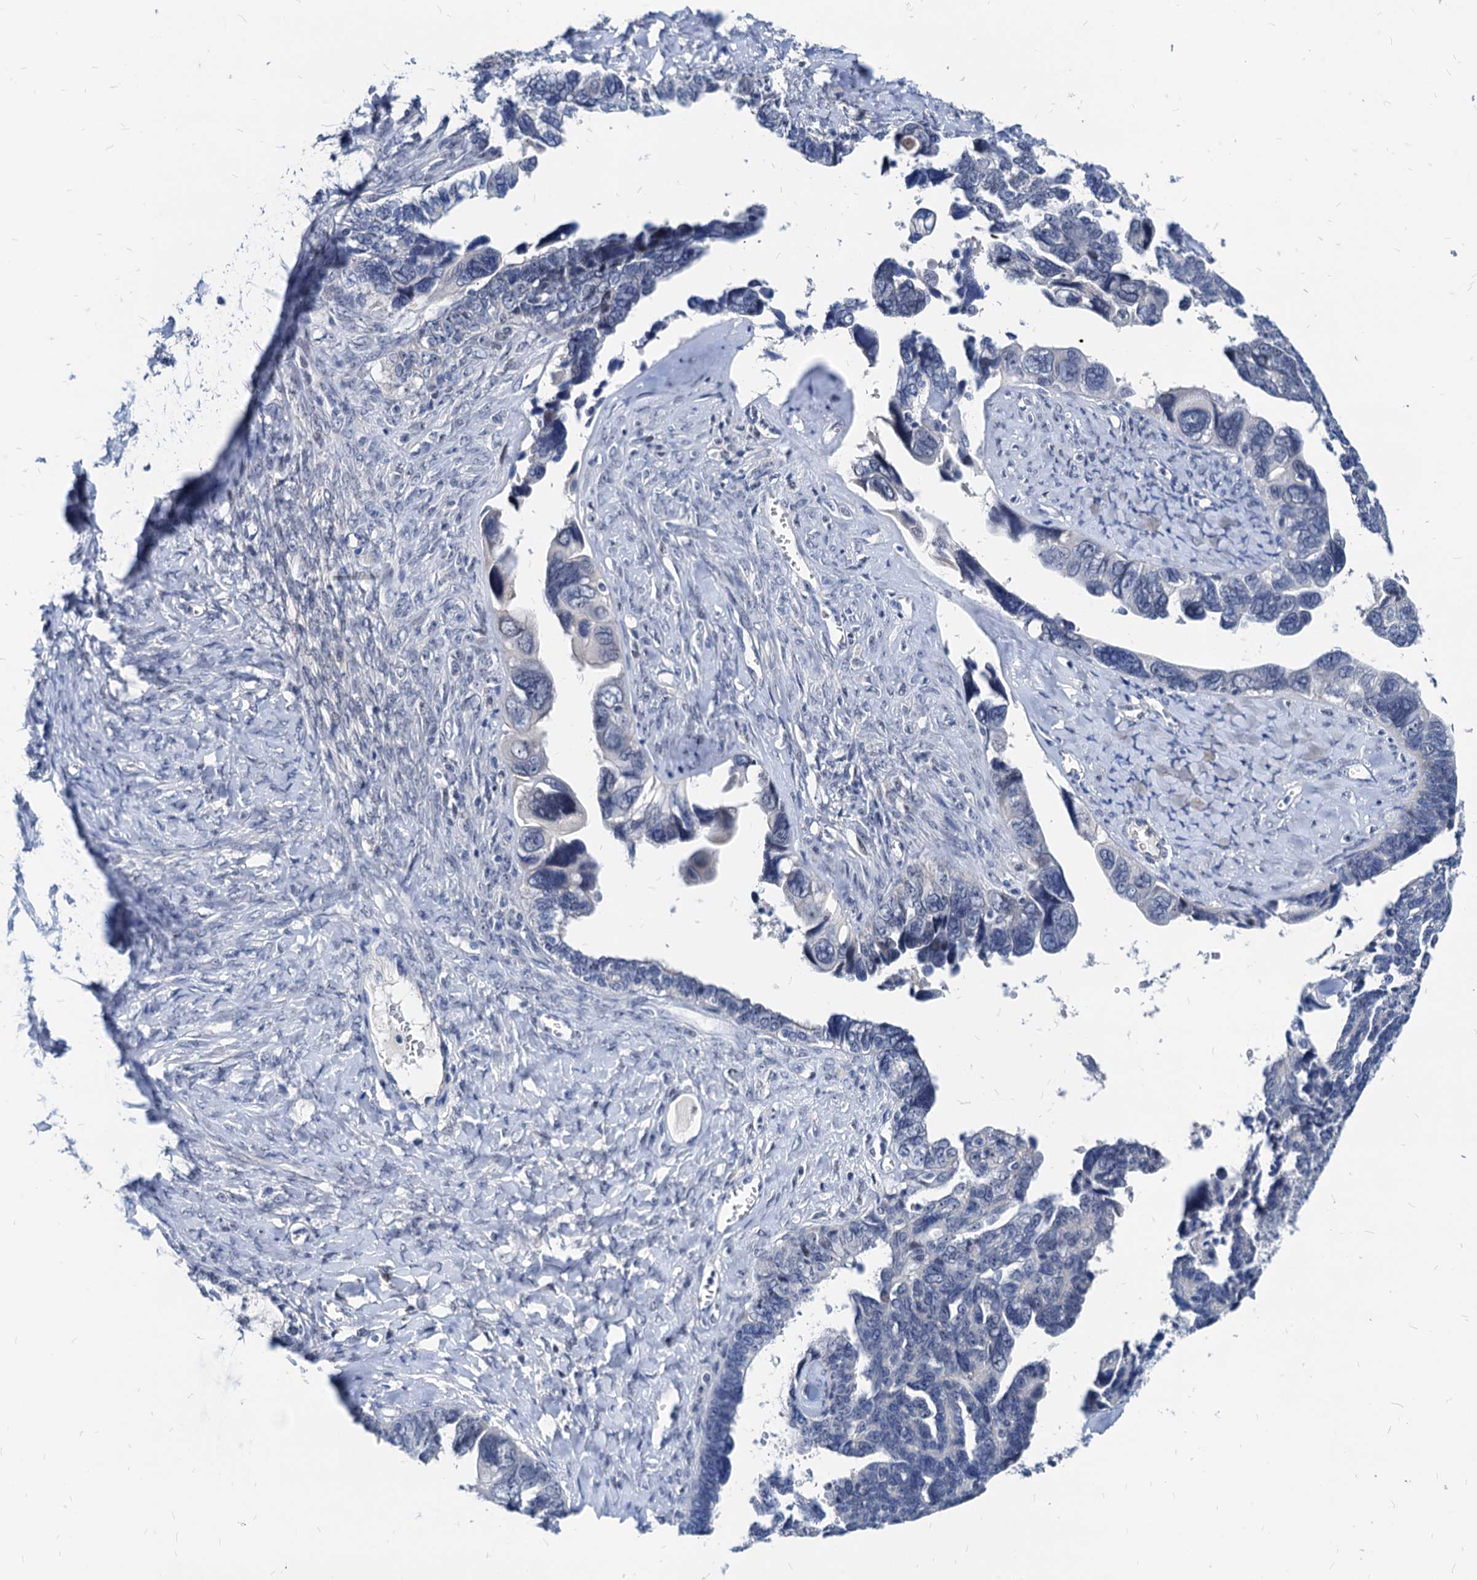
{"staining": {"intensity": "negative", "quantity": "none", "location": "none"}, "tissue": "ovarian cancer", "cell_type": "Tumor cells", "image_type": "cancer", "snomed": [{"axis": "morphology", "description": "Cystadenocarcinoma, serous, NOS"}, {"axis": "topography", "description": "Ovary"}], "caption": "Serous cystadenocarcinoma (ovarian) was stained to show a protein in brown. There is no significant staining in tumor cells.", "gene": "HSF2", "patient": {"sex": "female", "age": 79}}